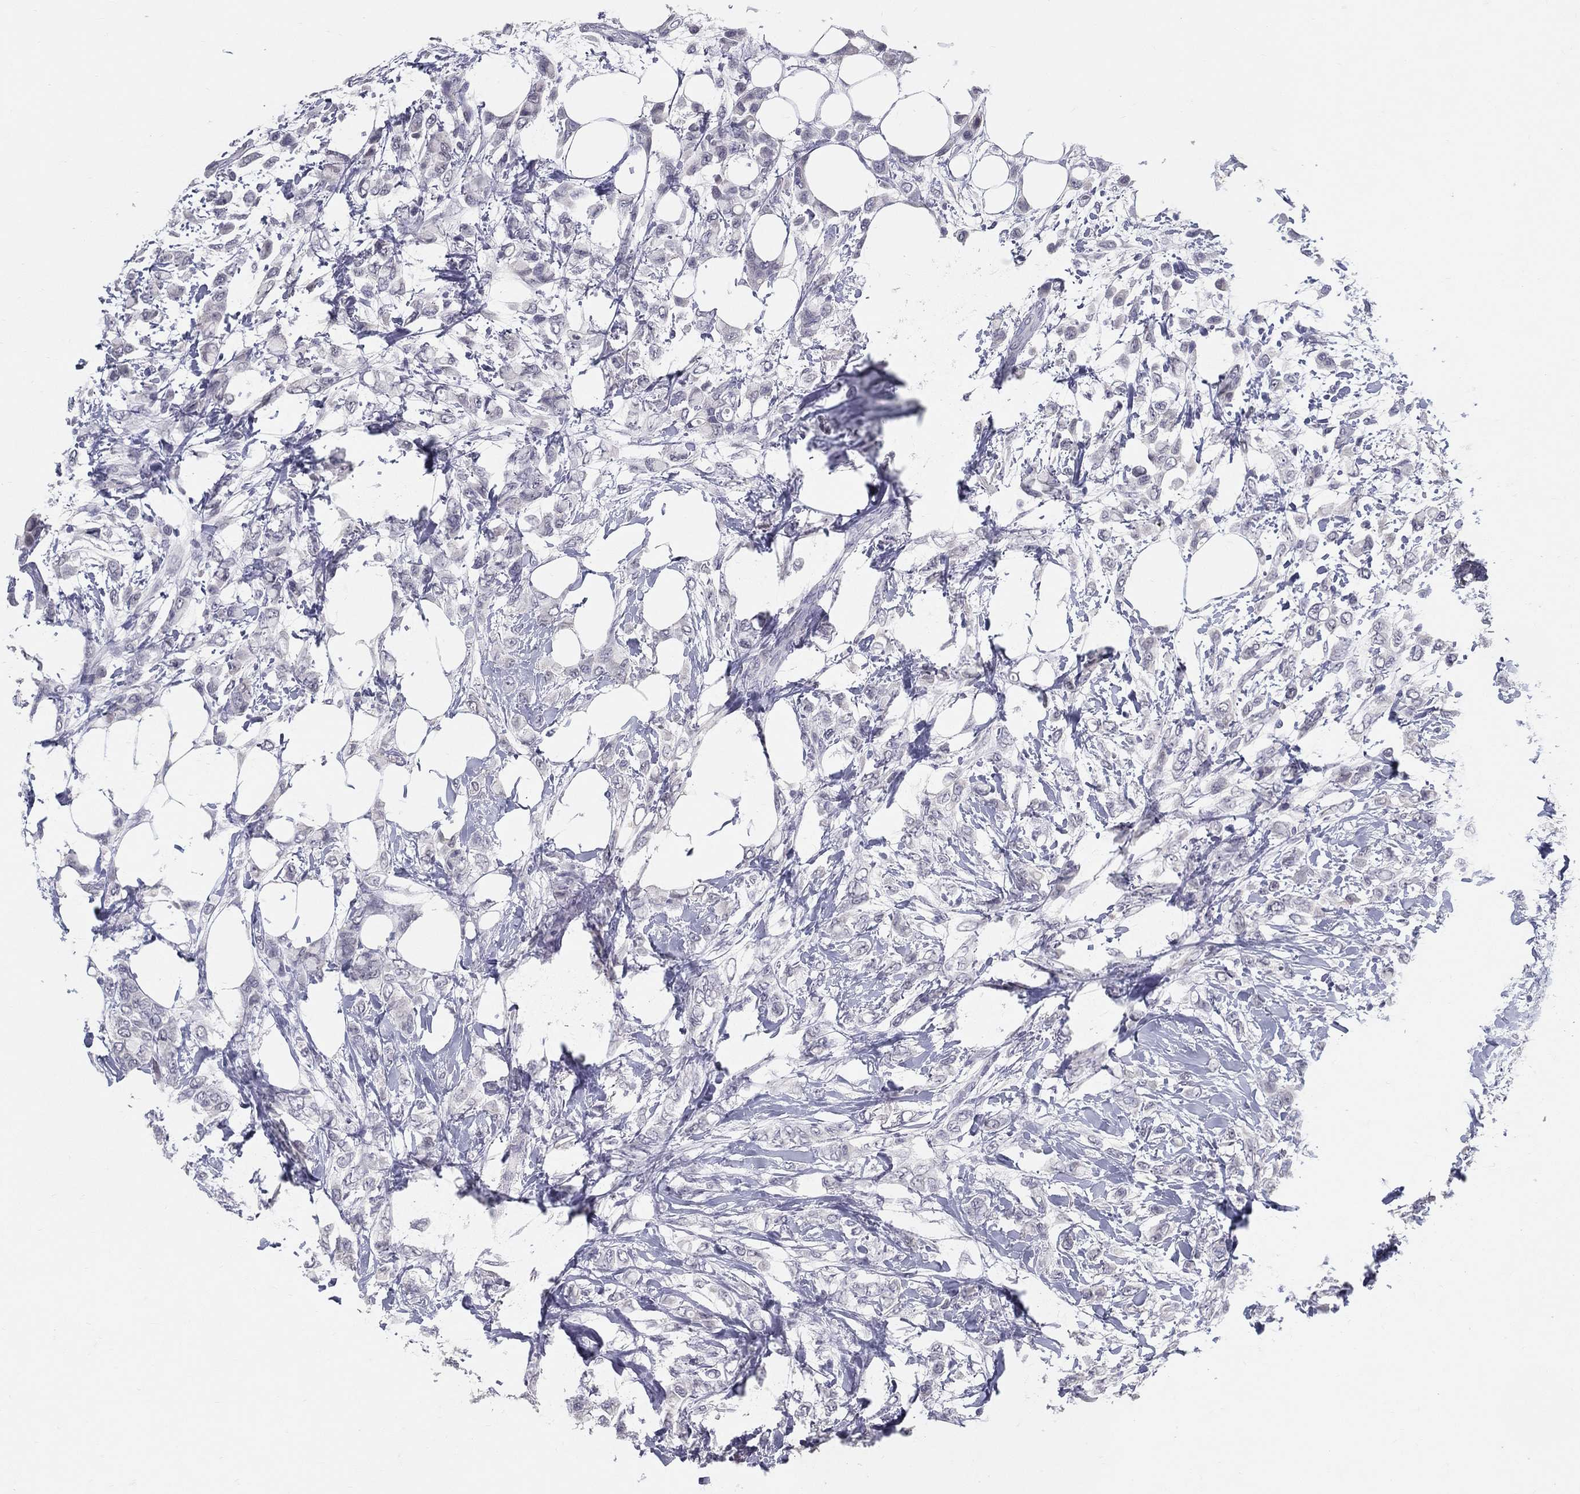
{"staining": {"intensity": "negative", "quantity": "none", "location": "none"}, "tissue": "breast cancer", "cell_type": "Tumor cells", "image_type": "cancer", "snomed": [{"axis": "morphology", "description": "Lobular carcinoma"}, {"axis": "topography", "description": "Breast"}], "caption": "IHC of breast lobular carcinoma reveals no staining in tumor cells.", "gene": "ACE2", "patient": {"sex": "female", "age": 66}}